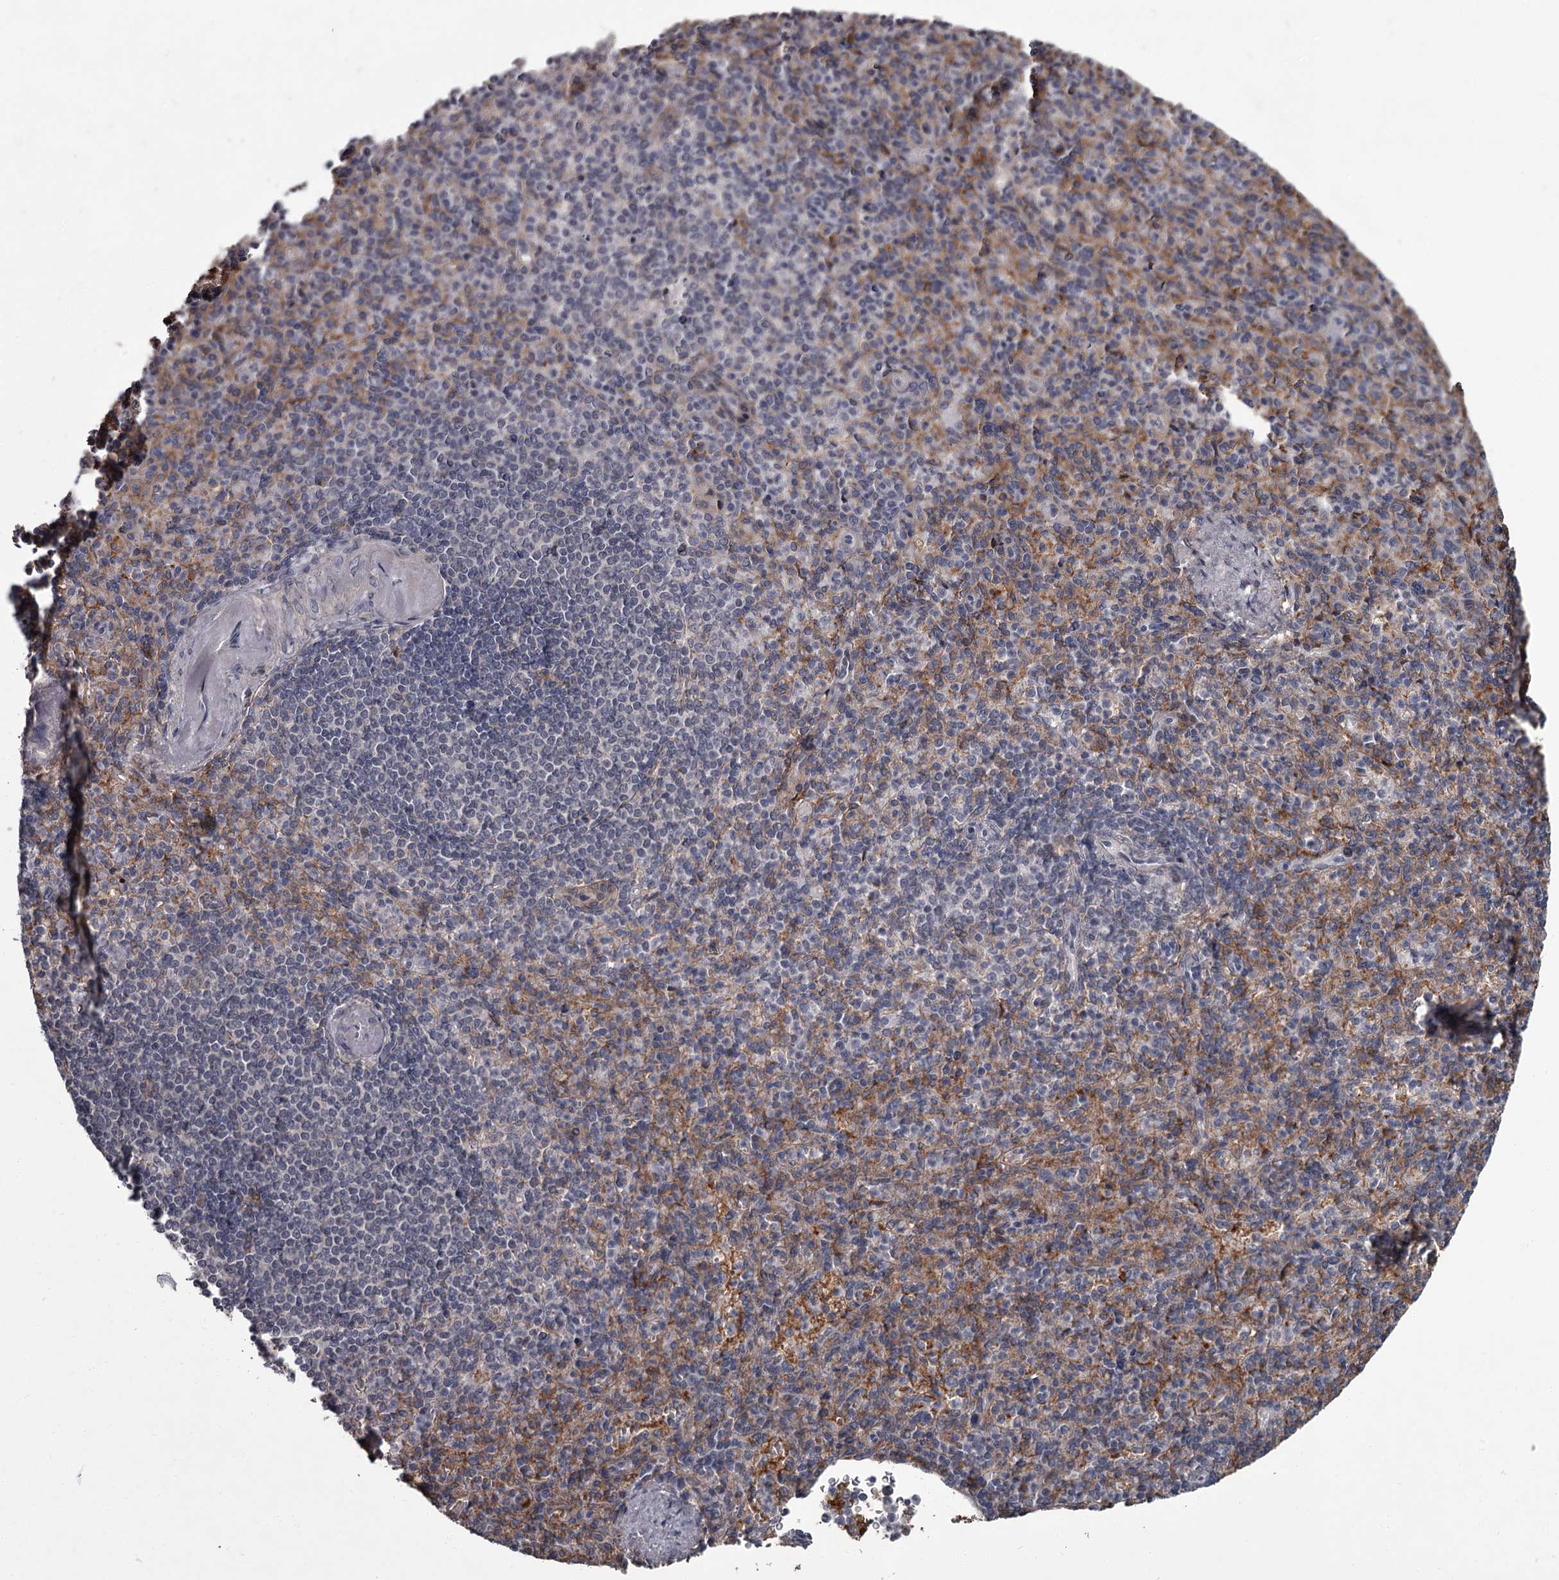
{"staining": {"intensity": "negative", "quantity": "none", "location": "none"}, "tissue": "spleen", "cell_type": "Cells in red pulp", "image_type": "normal", "snomed": [{"axis": "morphology", "description": "Normal tissue, NOS"}, {"axis": "topography", "description": "Spleen"}], "caption": "High power microscopy photomicrograph of an immunohistochemistry histopathology image of normal spleen, revealing no significant staining in cells in red pulp.", "gene": "FLVCR2", "patient": {"sex": "female", "age": 74}}